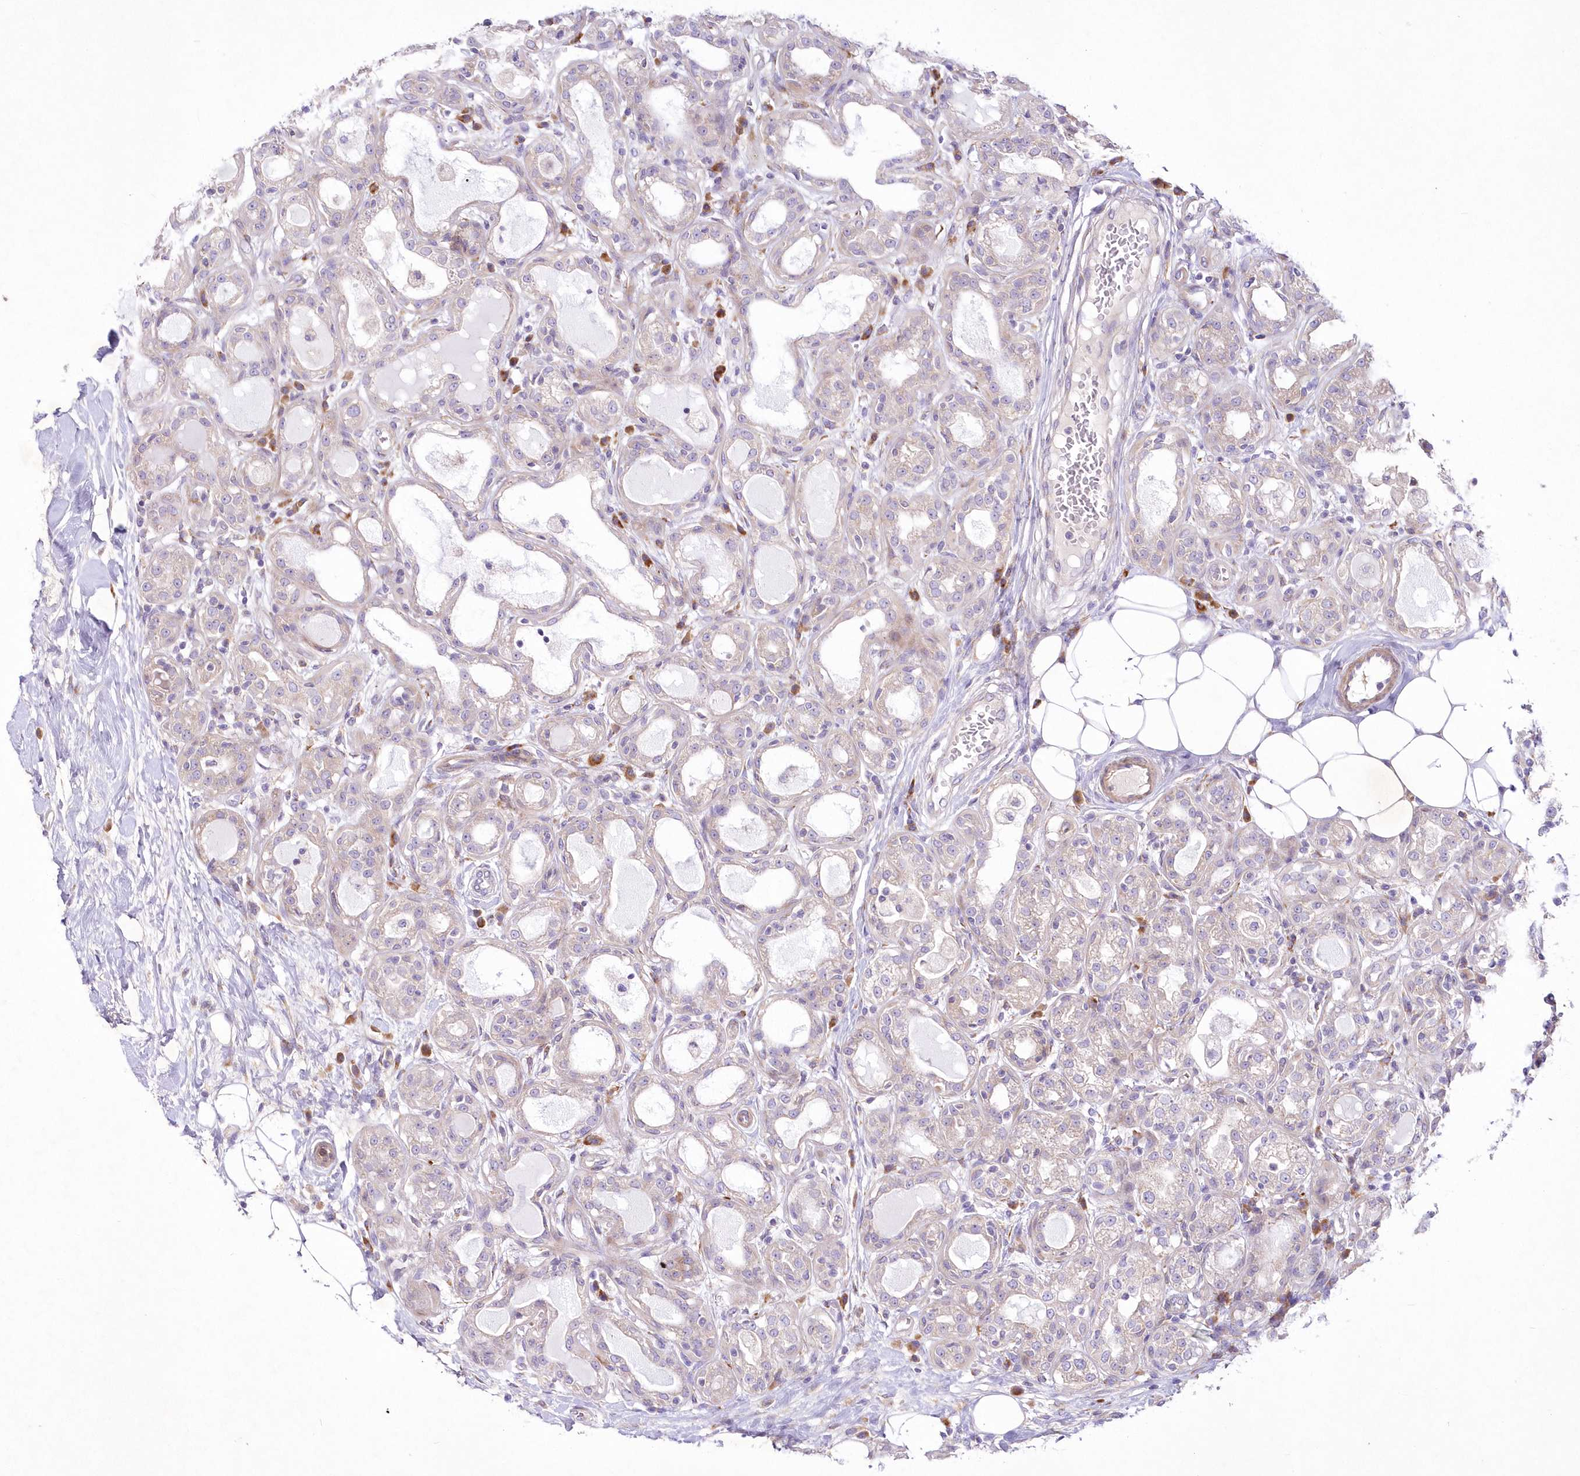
{"staining": {"intensity": "weak", "quantity": "<25%", "location": "cytoplasmic/membranous"}, "tissue": "breast cancer", "cell_type": "Tumor cells", "image_type": "cancer", "snomed": [{"axis": "morphology", "description": "Duct carcinoma"}, {"axis": "topography", "description": "Breast"}], "caption": "The histopathology image exhibits no significant expression in tumor cells of breast cancer.", "gene": "ARFGEF3", "patient": {"sex": "female", "age": 27}}